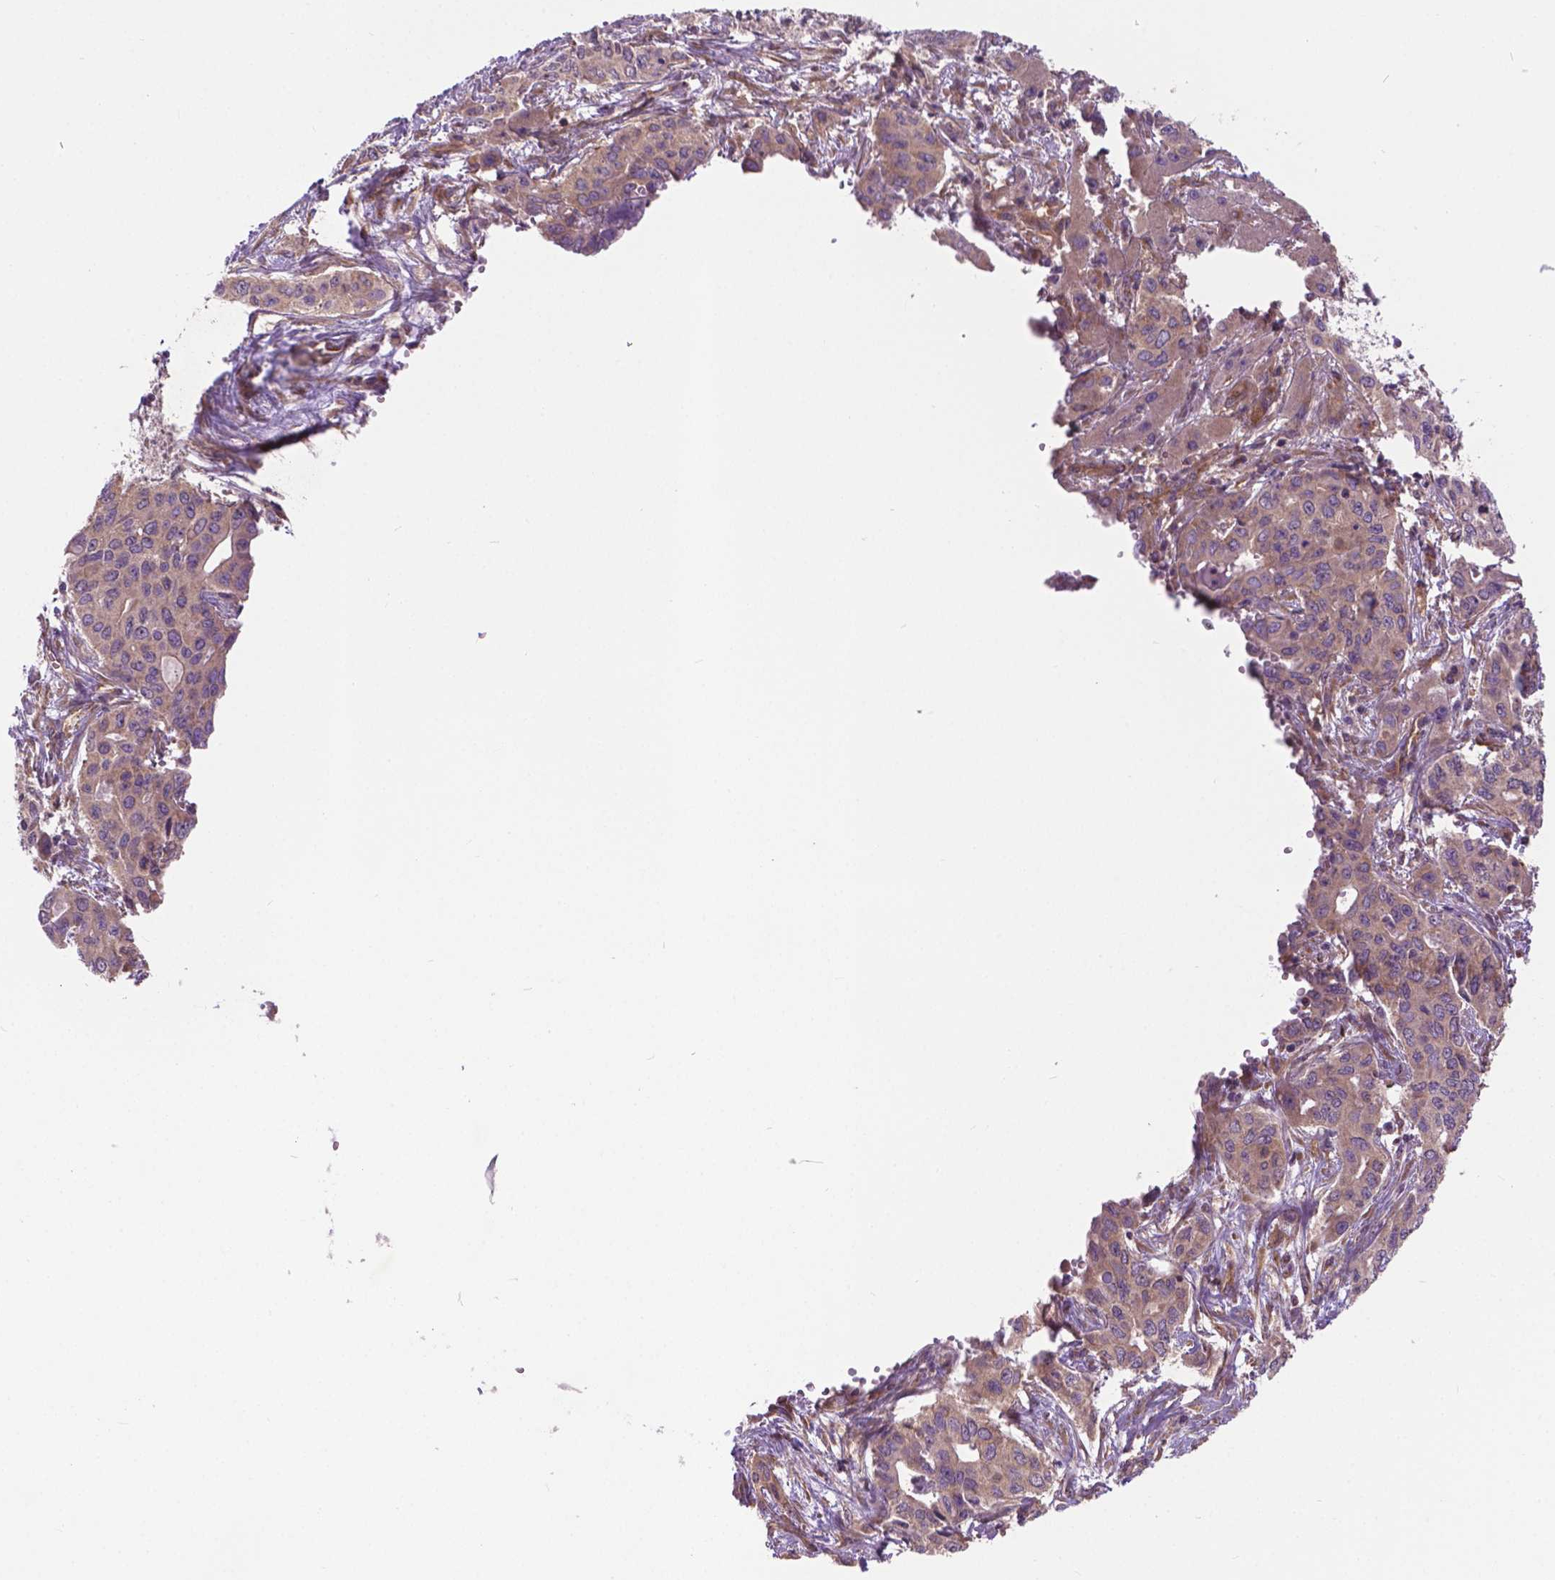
{"staining": {"intensity": "weak", "quantity": ">75%", "location": "cytoplasmic/membranous"}, "tissue": "liver cancer", "cell_type": "Tumor cells", "image_type": "cancer", "snomed": [{"axis": "morphology", "description": "Cholangiocarcinoma"}, {"axis": "topography", "description": "Liver"}], "caption": "A high-resolution photomicrograph shows immunohistochemistry staining of liver cancer (cholangiocarcinoma), which reveals weak cytoplasmic/membranous expression in approximately >75% of tumor cells.", "gene": "MZT1", "patient": {"sex": "female", "age": 65}}